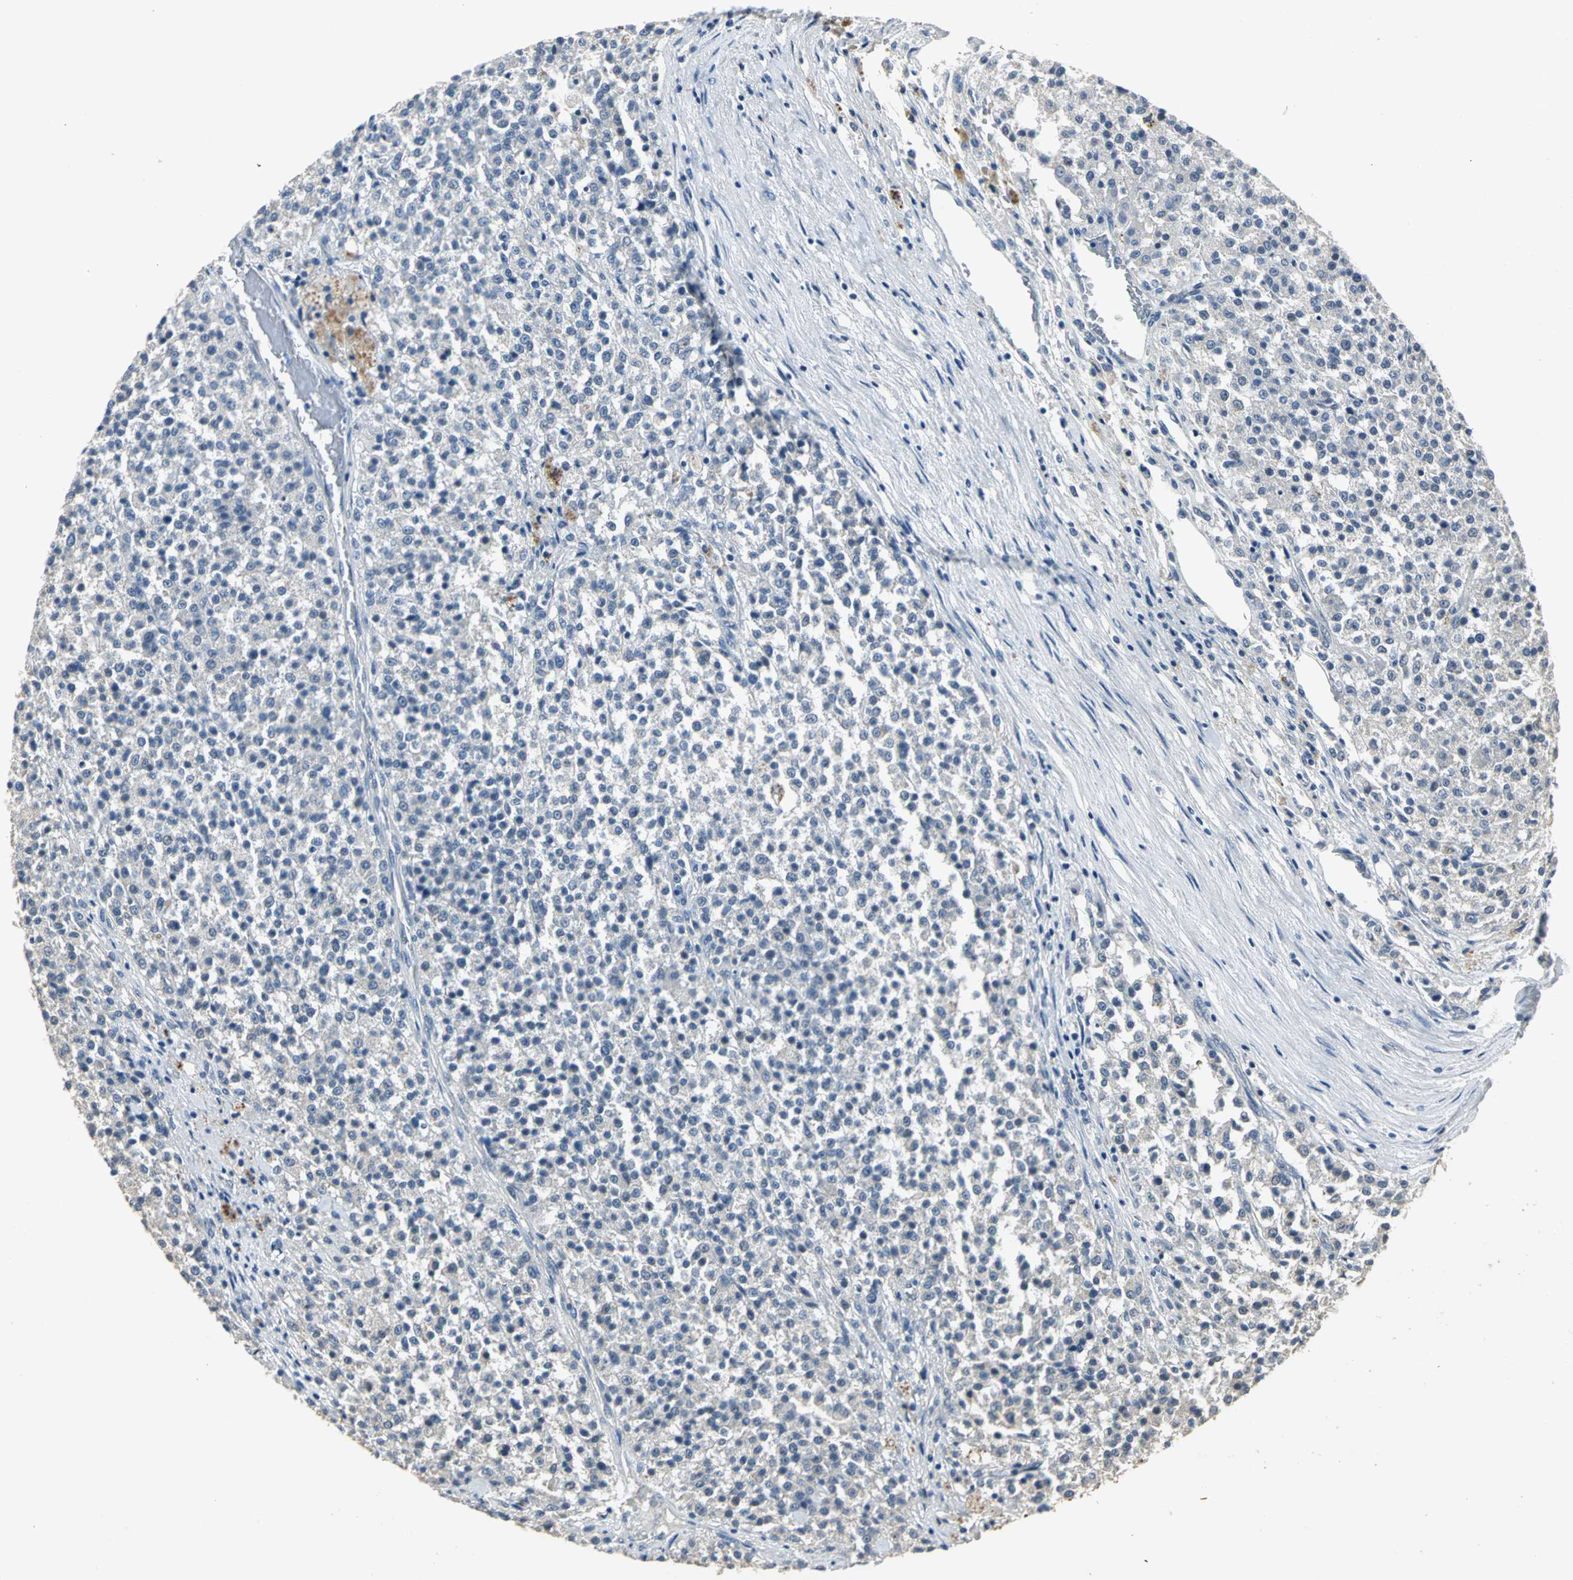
{"staining": {"intensity": "weak", "quantity": "<25%", "location": "cytoplasmic/membranous"}, "tissue": "testis cancer", "cell_type": "Tumor cells", "image_type": "cancer", "snomed": [{"axis": "morphology", "description": "Seminoma, NOS"}, {"axis": "topography", "description": "Testis"}], "caption": "High power microscopy micrograph of an immunohistochemistry (IHC) image of seminoma (testis), revealing no significant positivity in tumor cells.", "gene": "OCLN", "patient": {"sex": "male", "age": 59}}